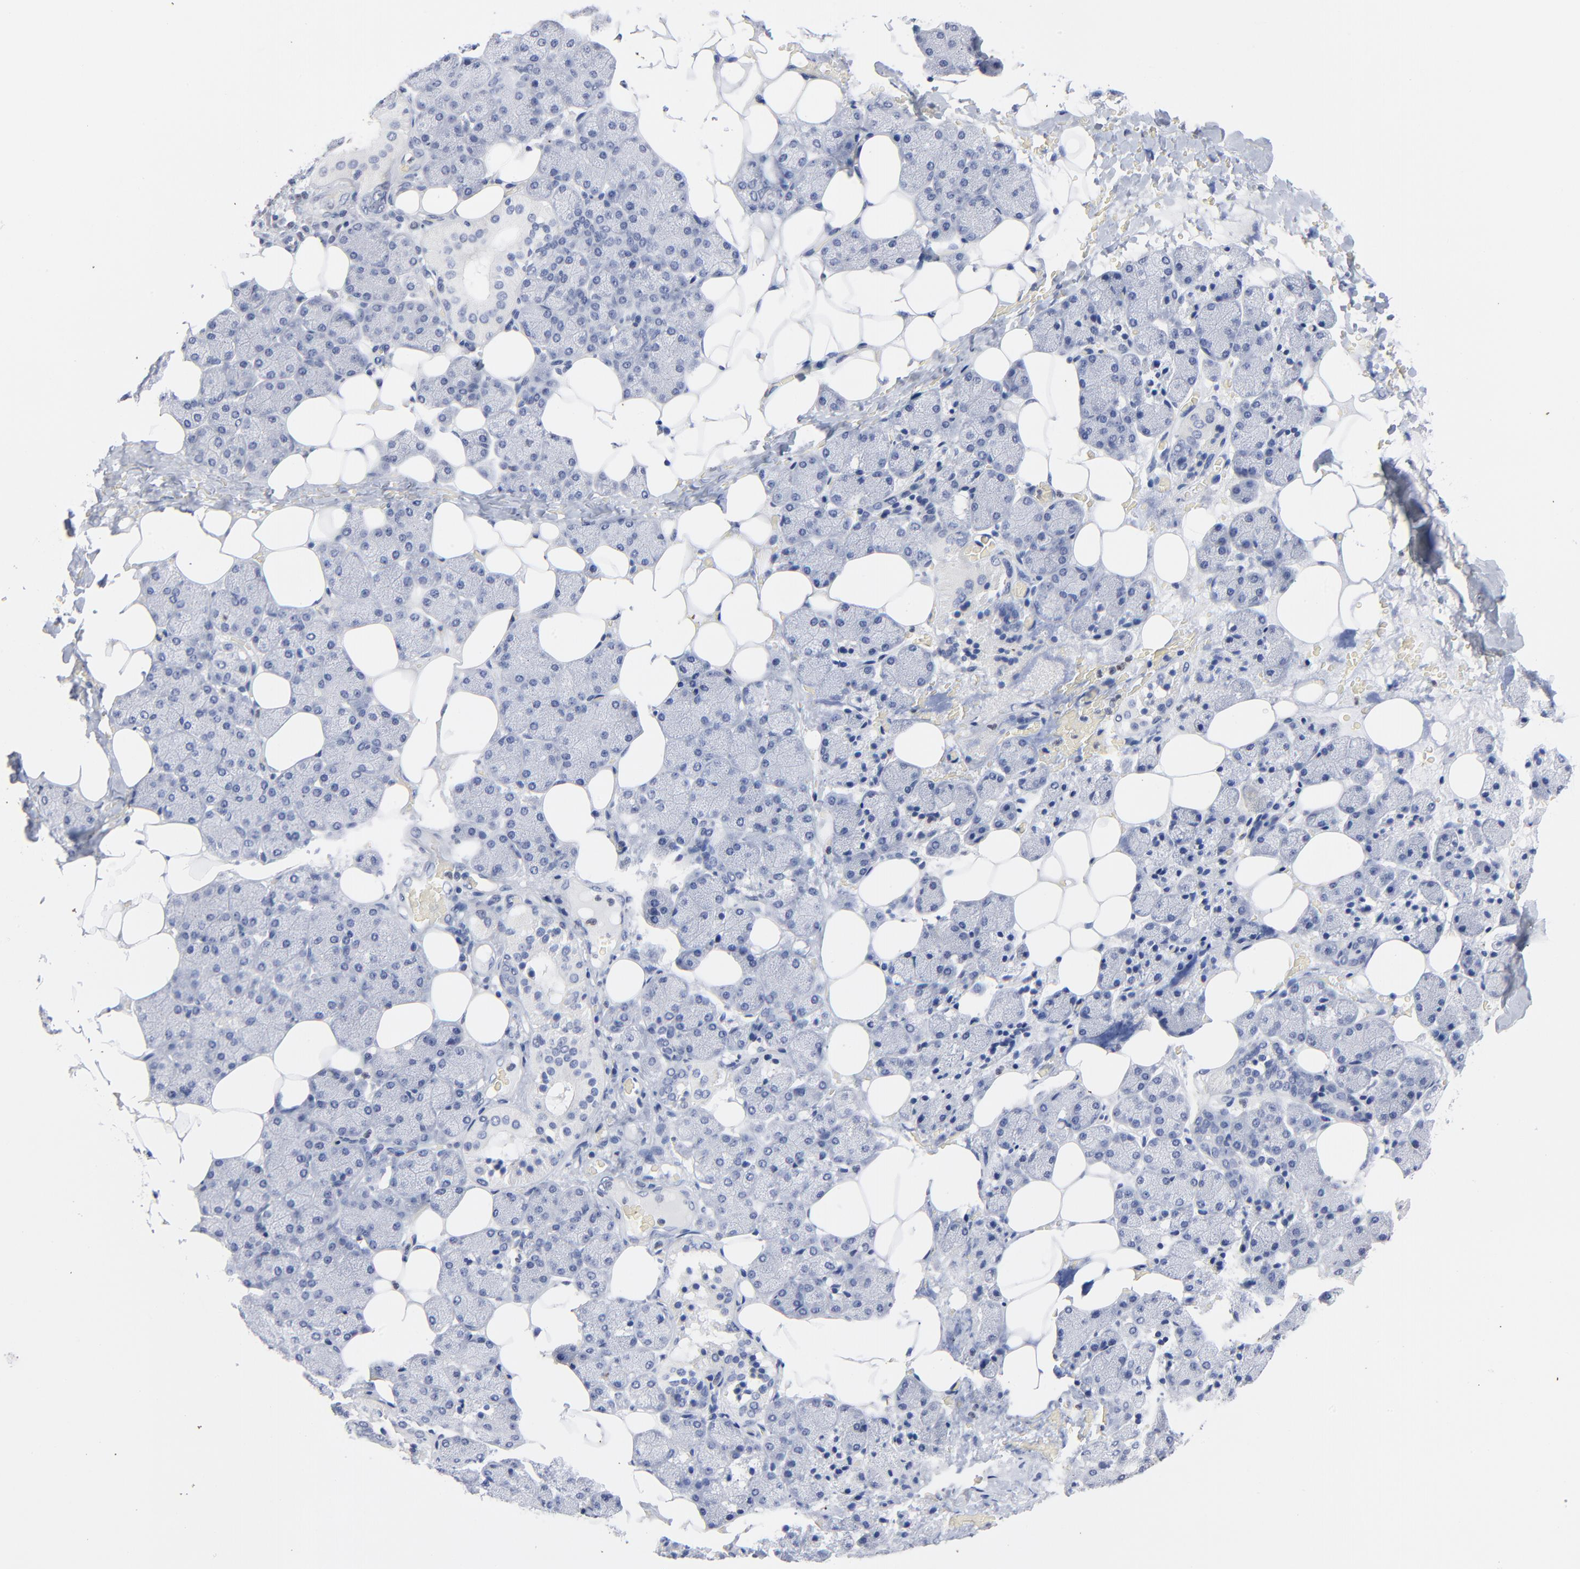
{"staining": {"intensity": "negative", "quantity": "none", "location": "none"}, "tissue": "salivary gland", "cell_type": "Glandular cells", "image_type": "normal", "snomed": [{"axis": "morphology", "description": "Normal tissue, NOS"}, {"axis": "topography", "description": "Lymph node"}, {"axis": "topography", "description": "Salivary gland"}], "caption": "IHC of normal salivary gland reveals no positivity in glandular cells.", "gene": "AADAC", "patient": {"sex": "male", "age": 8}}